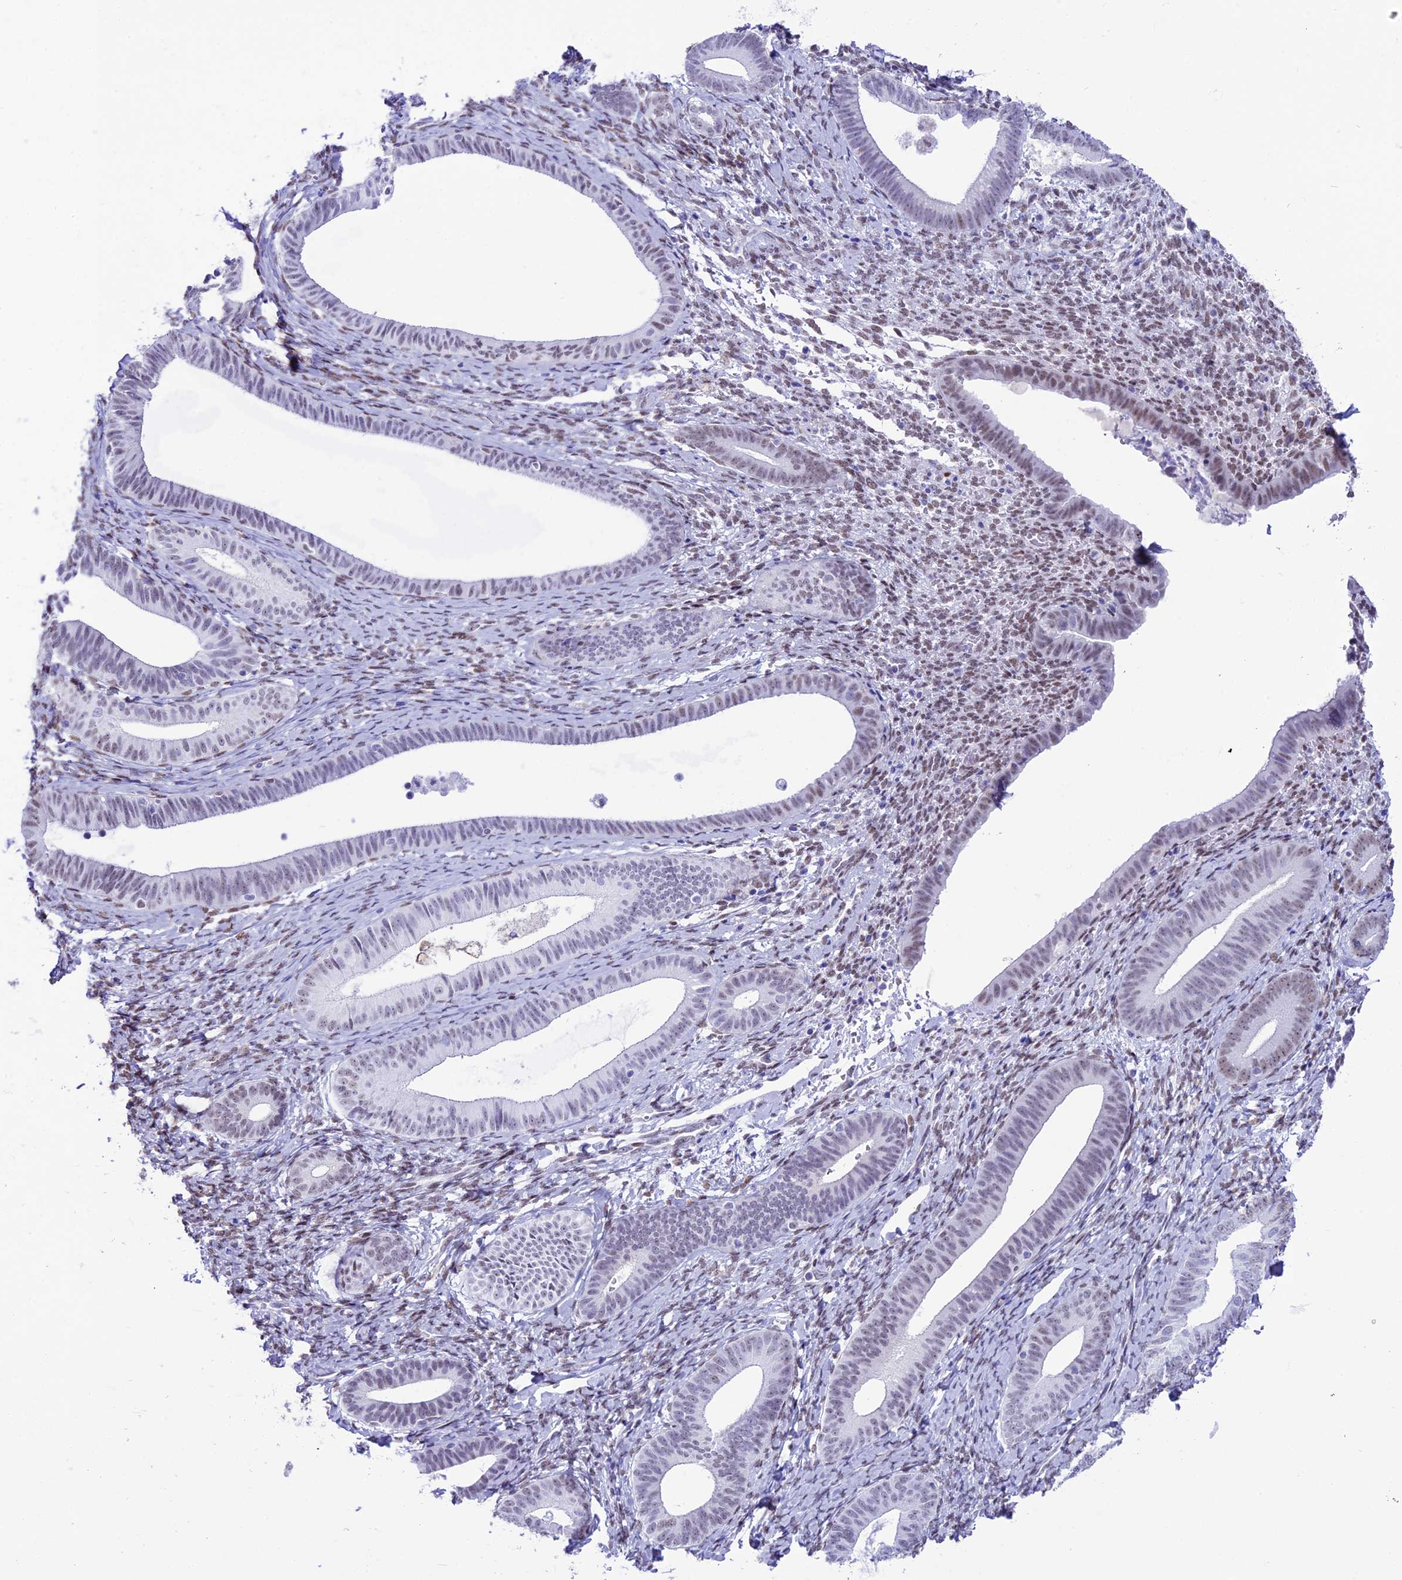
{"staining": {"intensity": "weak", "quantity": "25%-75%", "location": "nuclear"}, "tissue": "endometrium", "cell_type": "Cells in endometrial stroma", "image_type": "normal", "snomed": [{"axis": "morphology", "description": "Normal tissue, NOS"}, {"axis": "topography", "description": "Endometrium"}], "caption": "Immunohistochemistry (IHC) of normal endometrium shows low levels of weak nuclear staining in approximately 25%-75% of cells in endometrial stroma. Immunohistochemistry (IHC) stains the protein in brown and the nuclei are stained blue.", "gene": "RPS6KB1", "patient": {"sex": "female", "age": 65}}